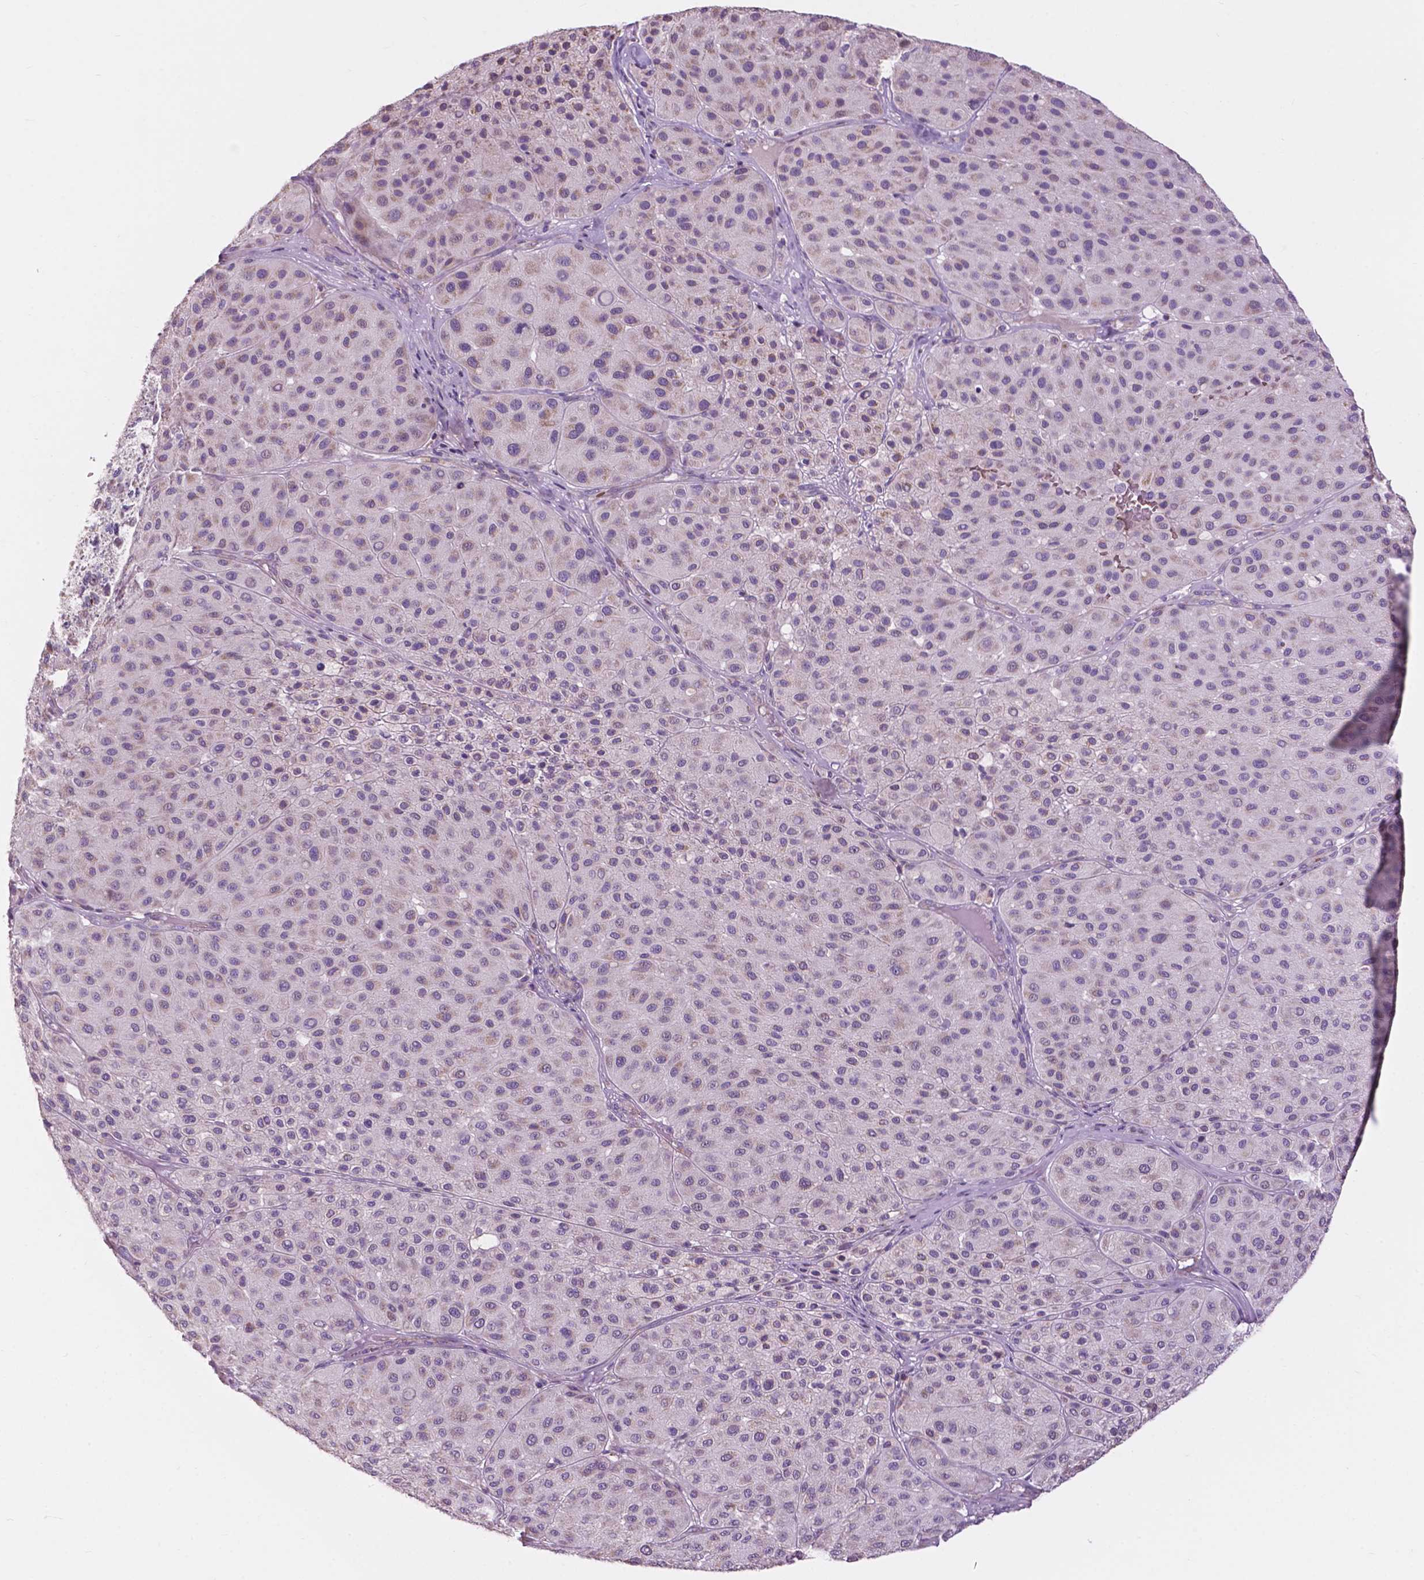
{"staining": {"intensity": "weak", "quantity": "<25%", "location": "cytoplasmic/membranous"}, "tissue": "melanoma", "cell_type": "Tumor cells", "image_type": "cancer", "snomed": [{"axis": "morphology", "description": "Malignant melanoma, Metastatic site"}, {"axis": "topography", "description": "Smooth muscle"}], "caption": "Micrograph shows no significant protein staining in tumor cells of melanoma.", "gene": "NDUFS1", "patient": {"sex": "male", "age": 41}}